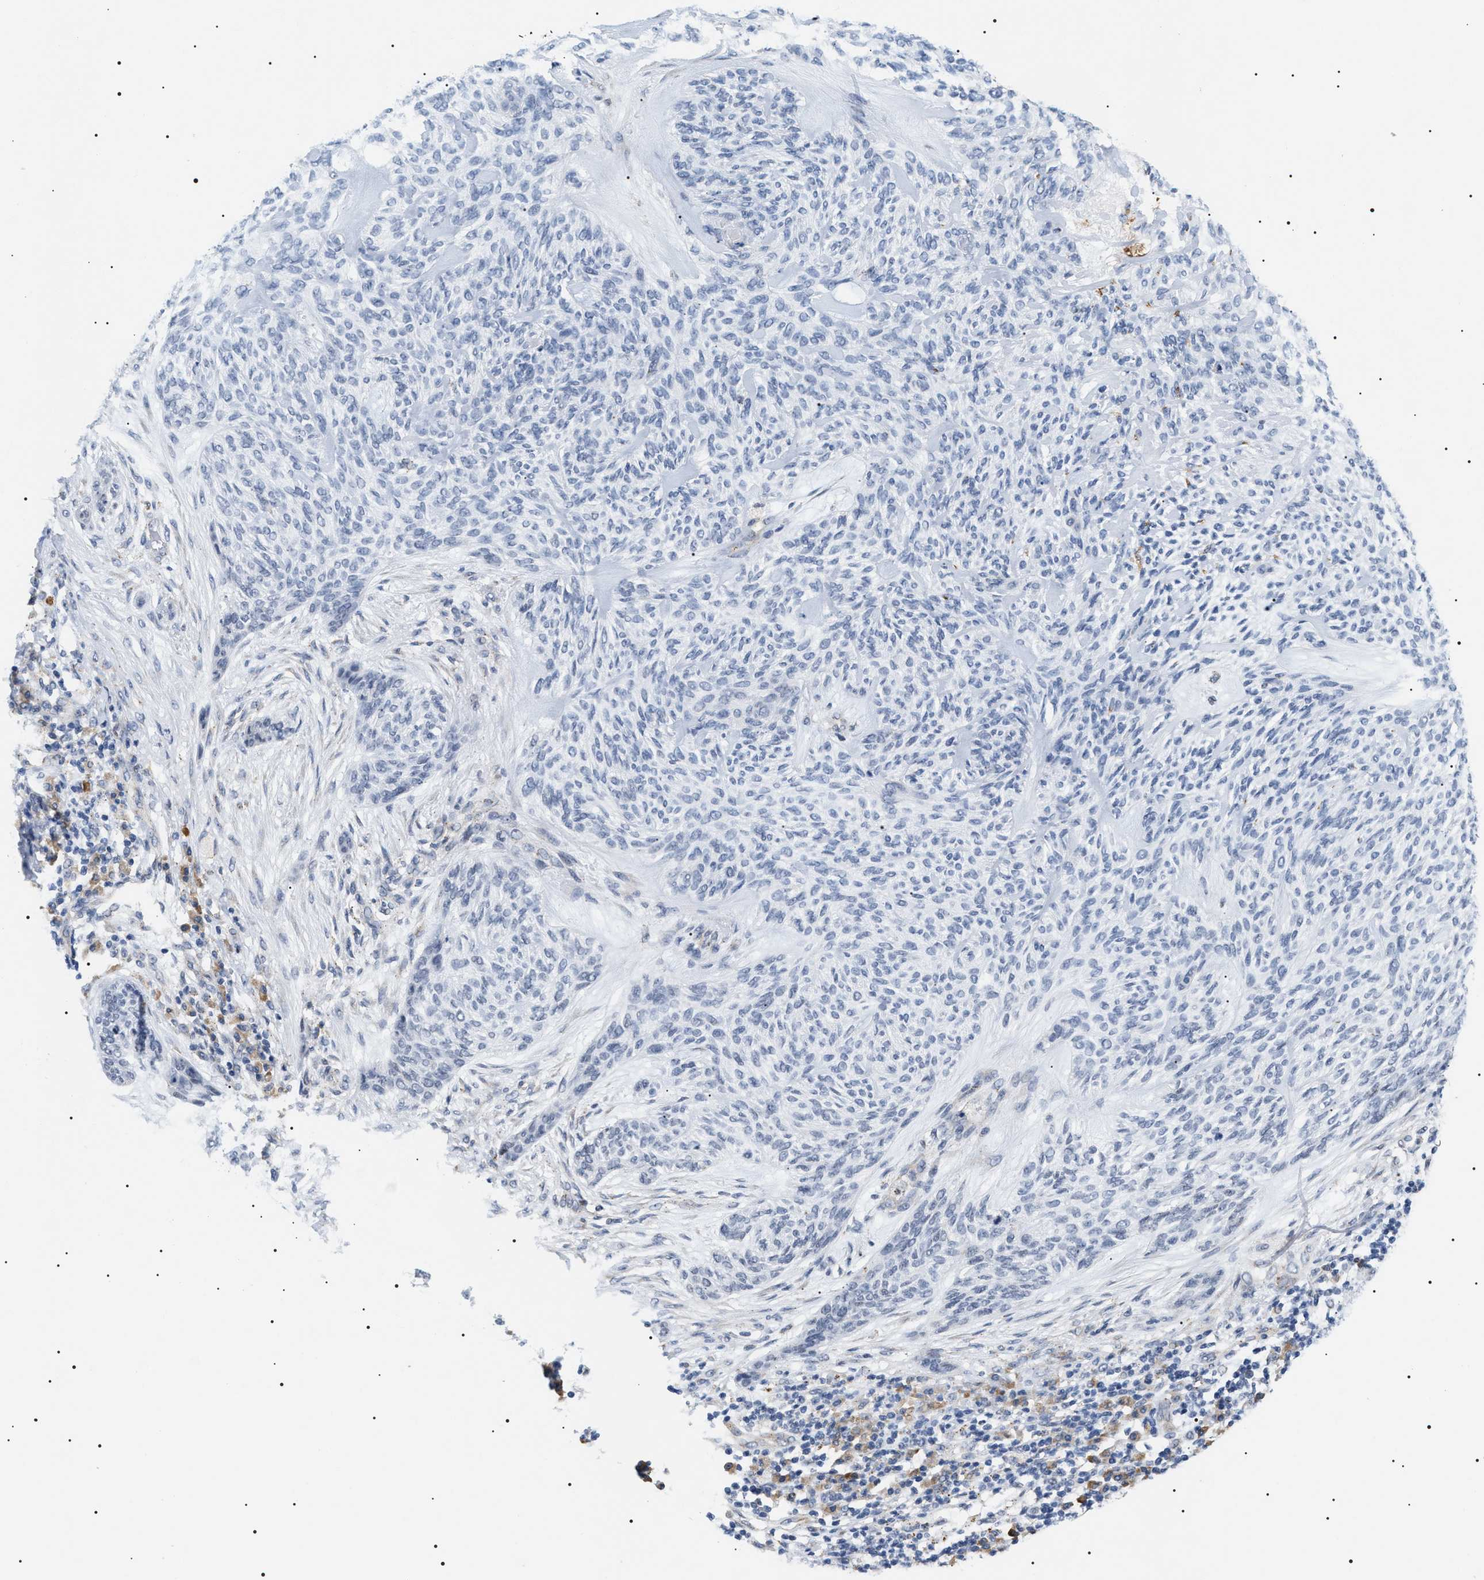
{"staining": {"intensity": "negative", "quantity": "none", "location": "none"}, "tissue": "skin cancer", "cell_type": "Tumor cells", "image_type": "cancer", "snomed": [{"axis": "morphology", "description": "Basal cell carcinoma"}, {"axis": "topography", "description": "Skin"}], "caption": "Tumor cells show no significant positivity in basal cell carcinoma (skin).", "gene": "HSD17B11", "patient": {"sex": "male", "age": 55}}